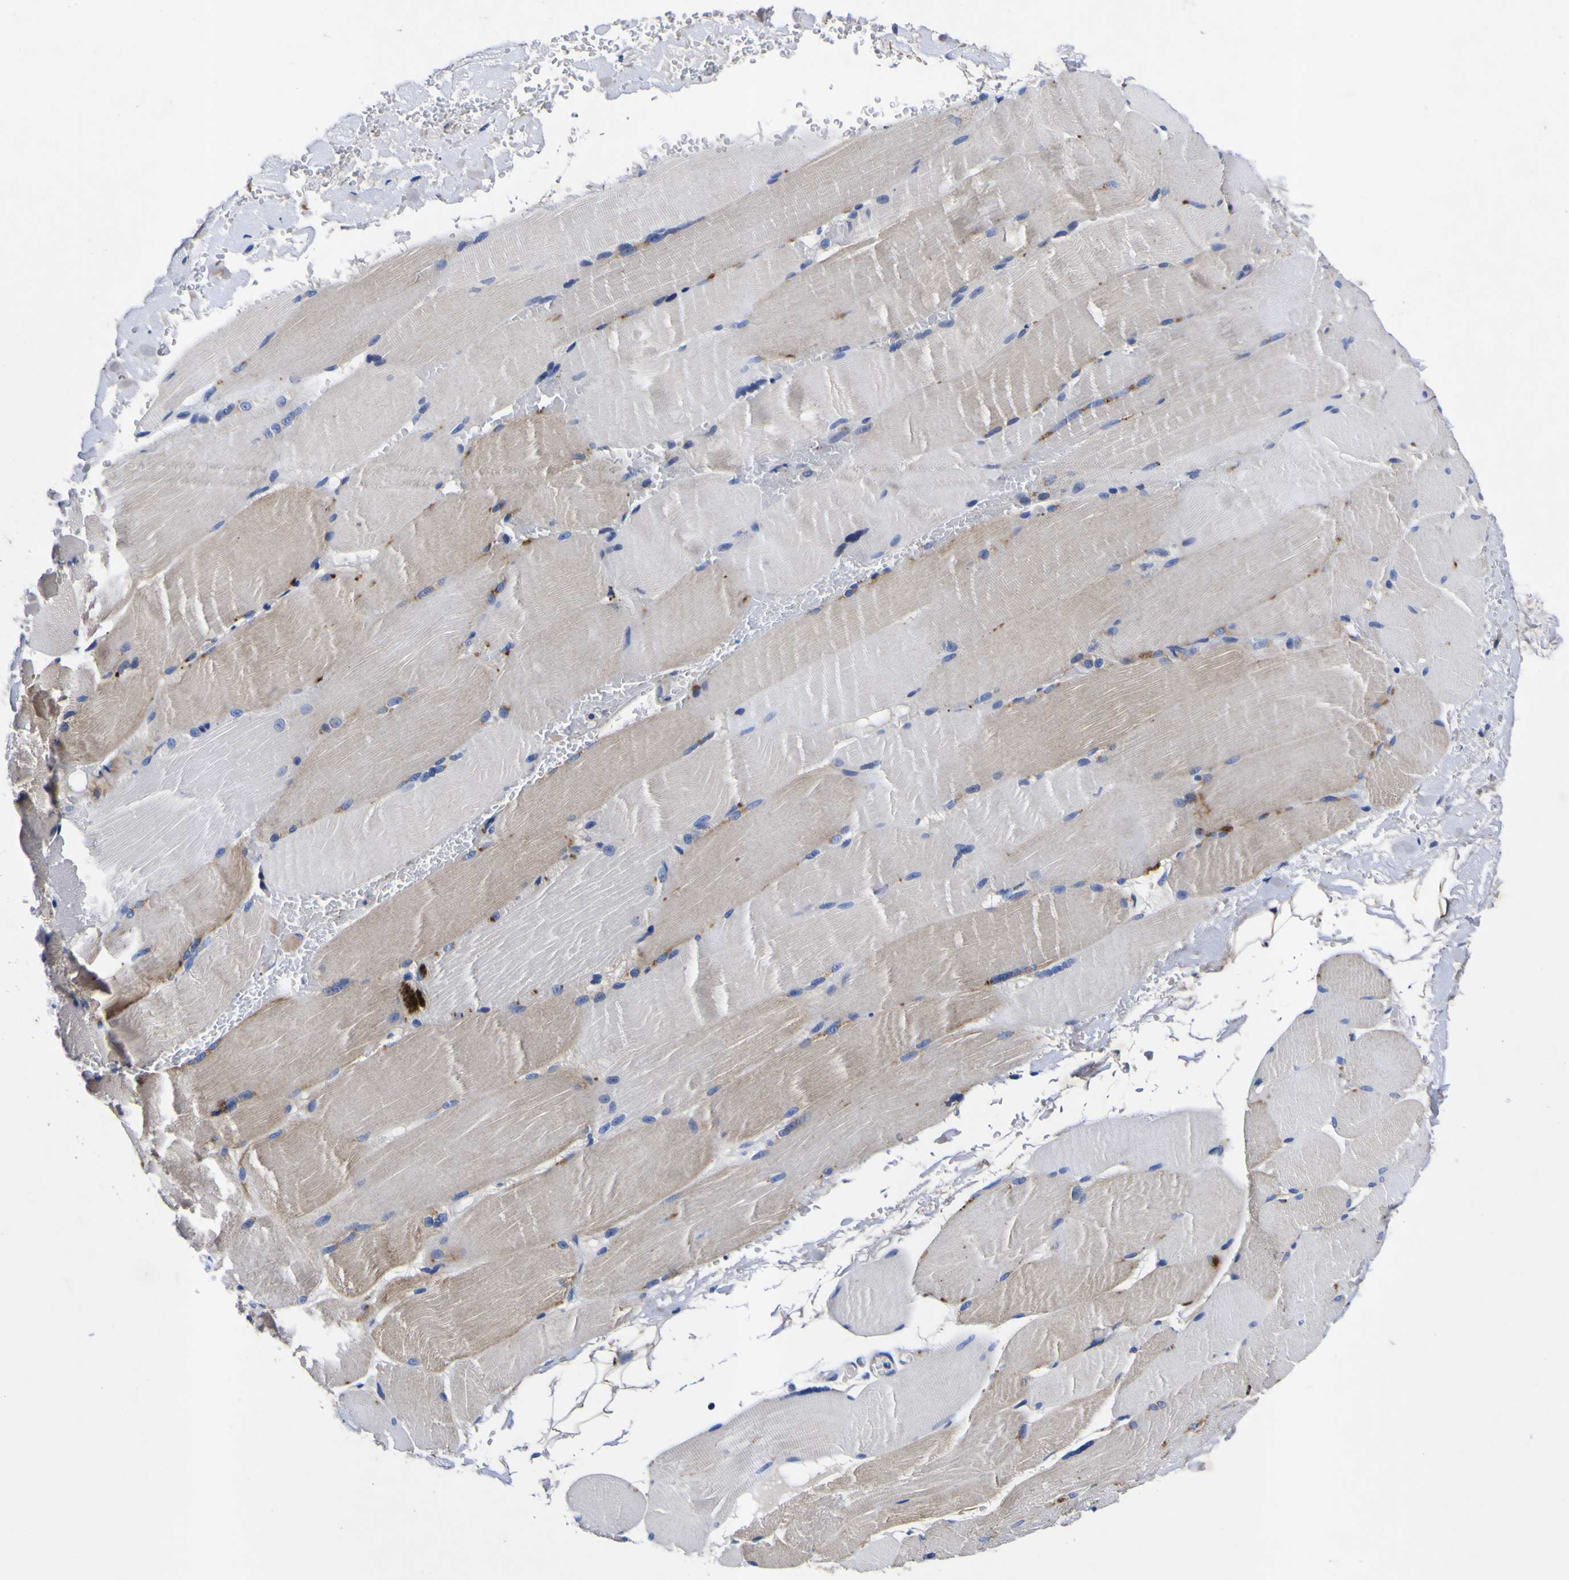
{"staining": {"intensity": "weak", "quantity": "<25%", "location": "cytoplasmic/membranous"}, "tissue": "skeletal muscle", "cell_type": "Myocytes", "image_type": "normal", "snomed": [{"axis": "morphology", "description": "Normal tissue, NOS"}, {"axis": "topography", "description": "Skin"}, {"axis": "topography", "description": "Skeletal muscle"}], "caption": "IHC of benign skeletal muscle shows no expression in myocytes. (DAB (3,3'-diaminobenzidine) immunohistochemistry (IHC) visualized using brightfield microscopy, high magnification).", "gene": "VASN", "patient": {"sex": "male", "age": 83}}